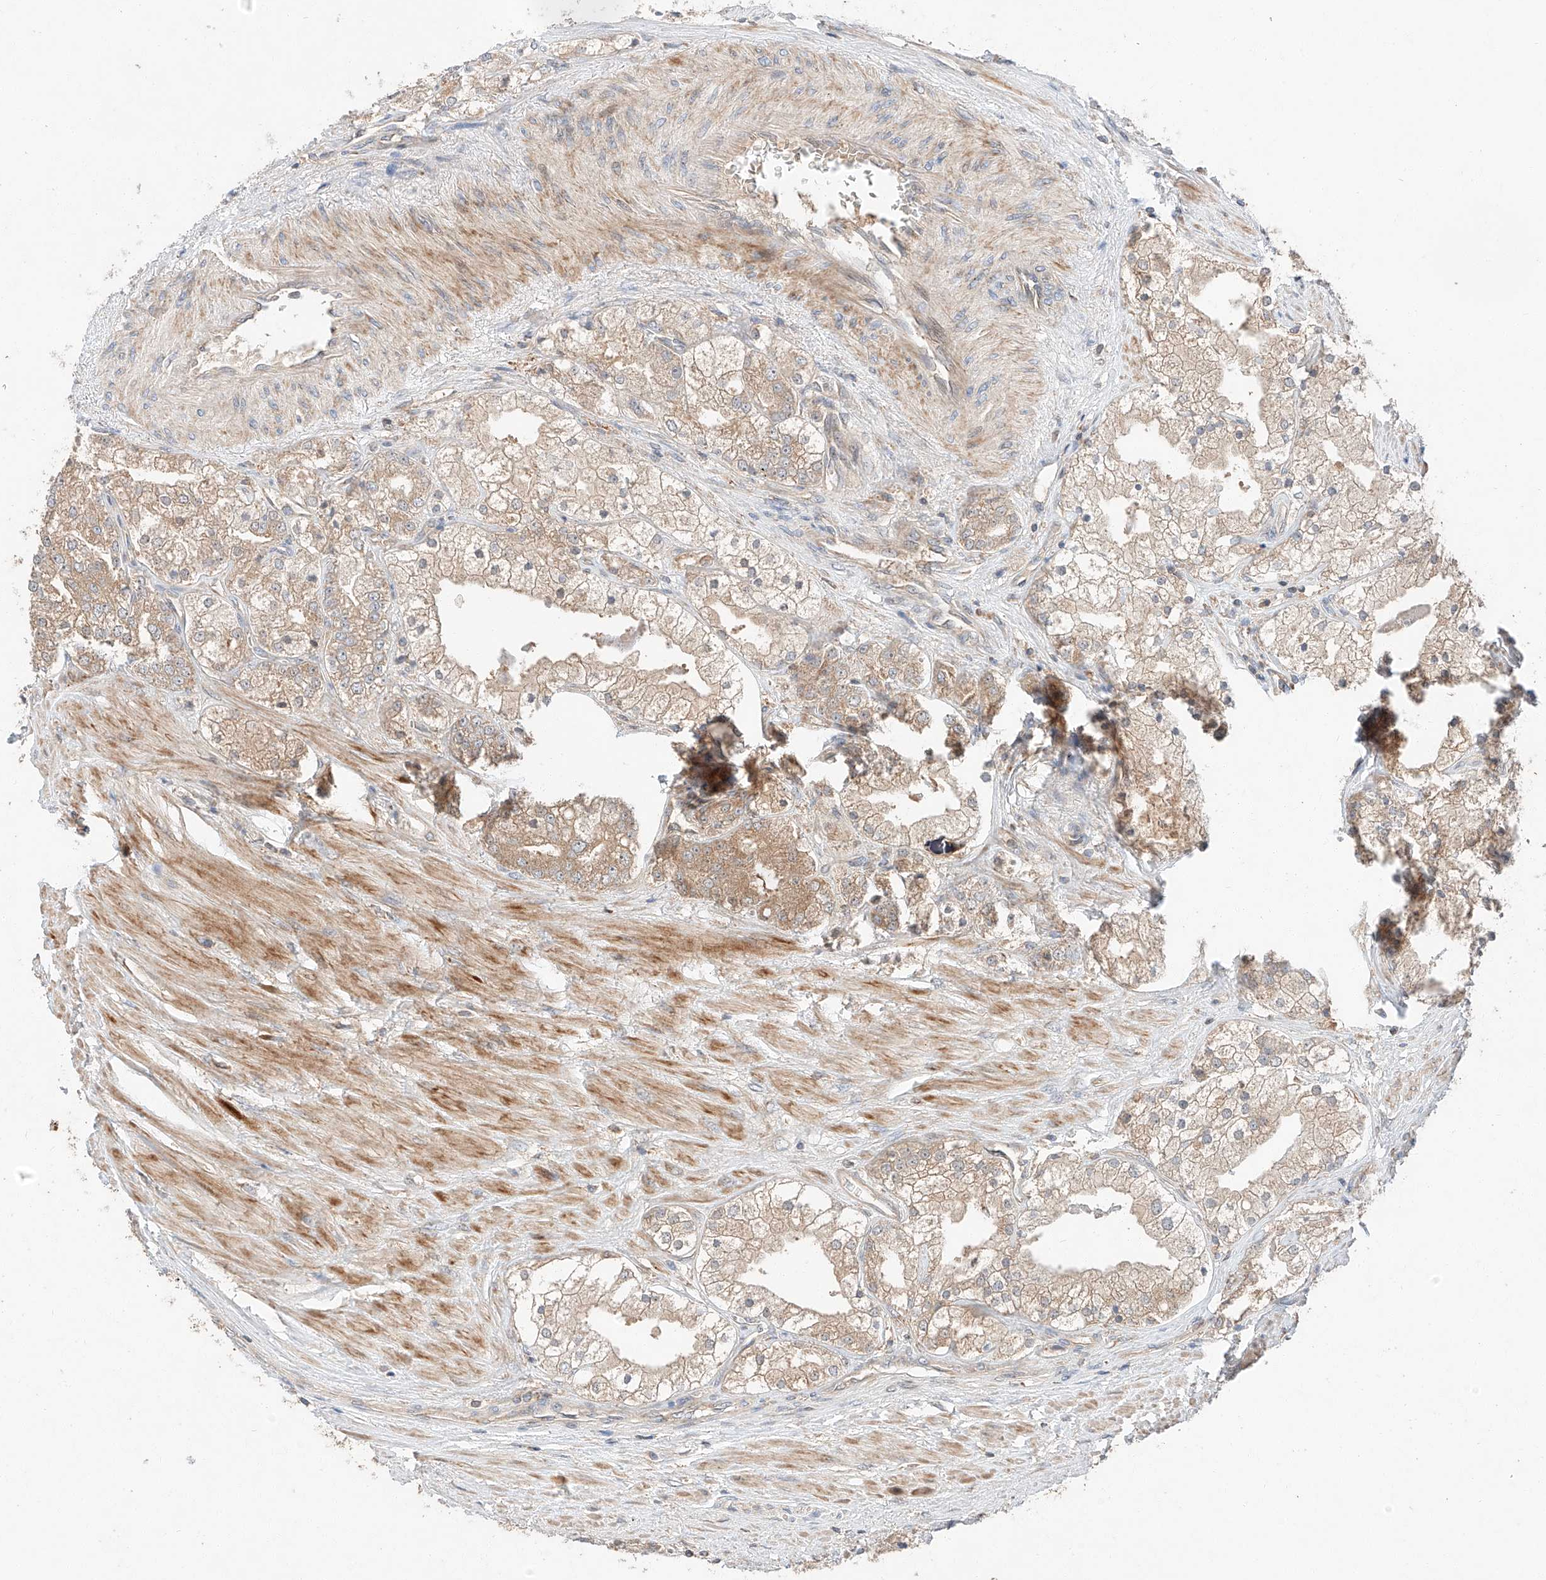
{"staining": {"intensity": "weak", "quantity": ">75%", "location": "cytoplasmic/membranous"}, "tissue": "prostate cancer", "cell_type": "Tumor cells", "image_type": "cancer", "snomed": [{"axis": "morphology", "description": "Adenocarcinoma, High grade"}, {"axis": "topography", "description": "Prostate"}], "caption": "Tumor cells reveal low levels of weak cytoplasmic/membranous staining in approximately >75% of cells in prostate cancer.", "gene": "XPNPEP1", "patient": {"sex": "male", "age": 50}}